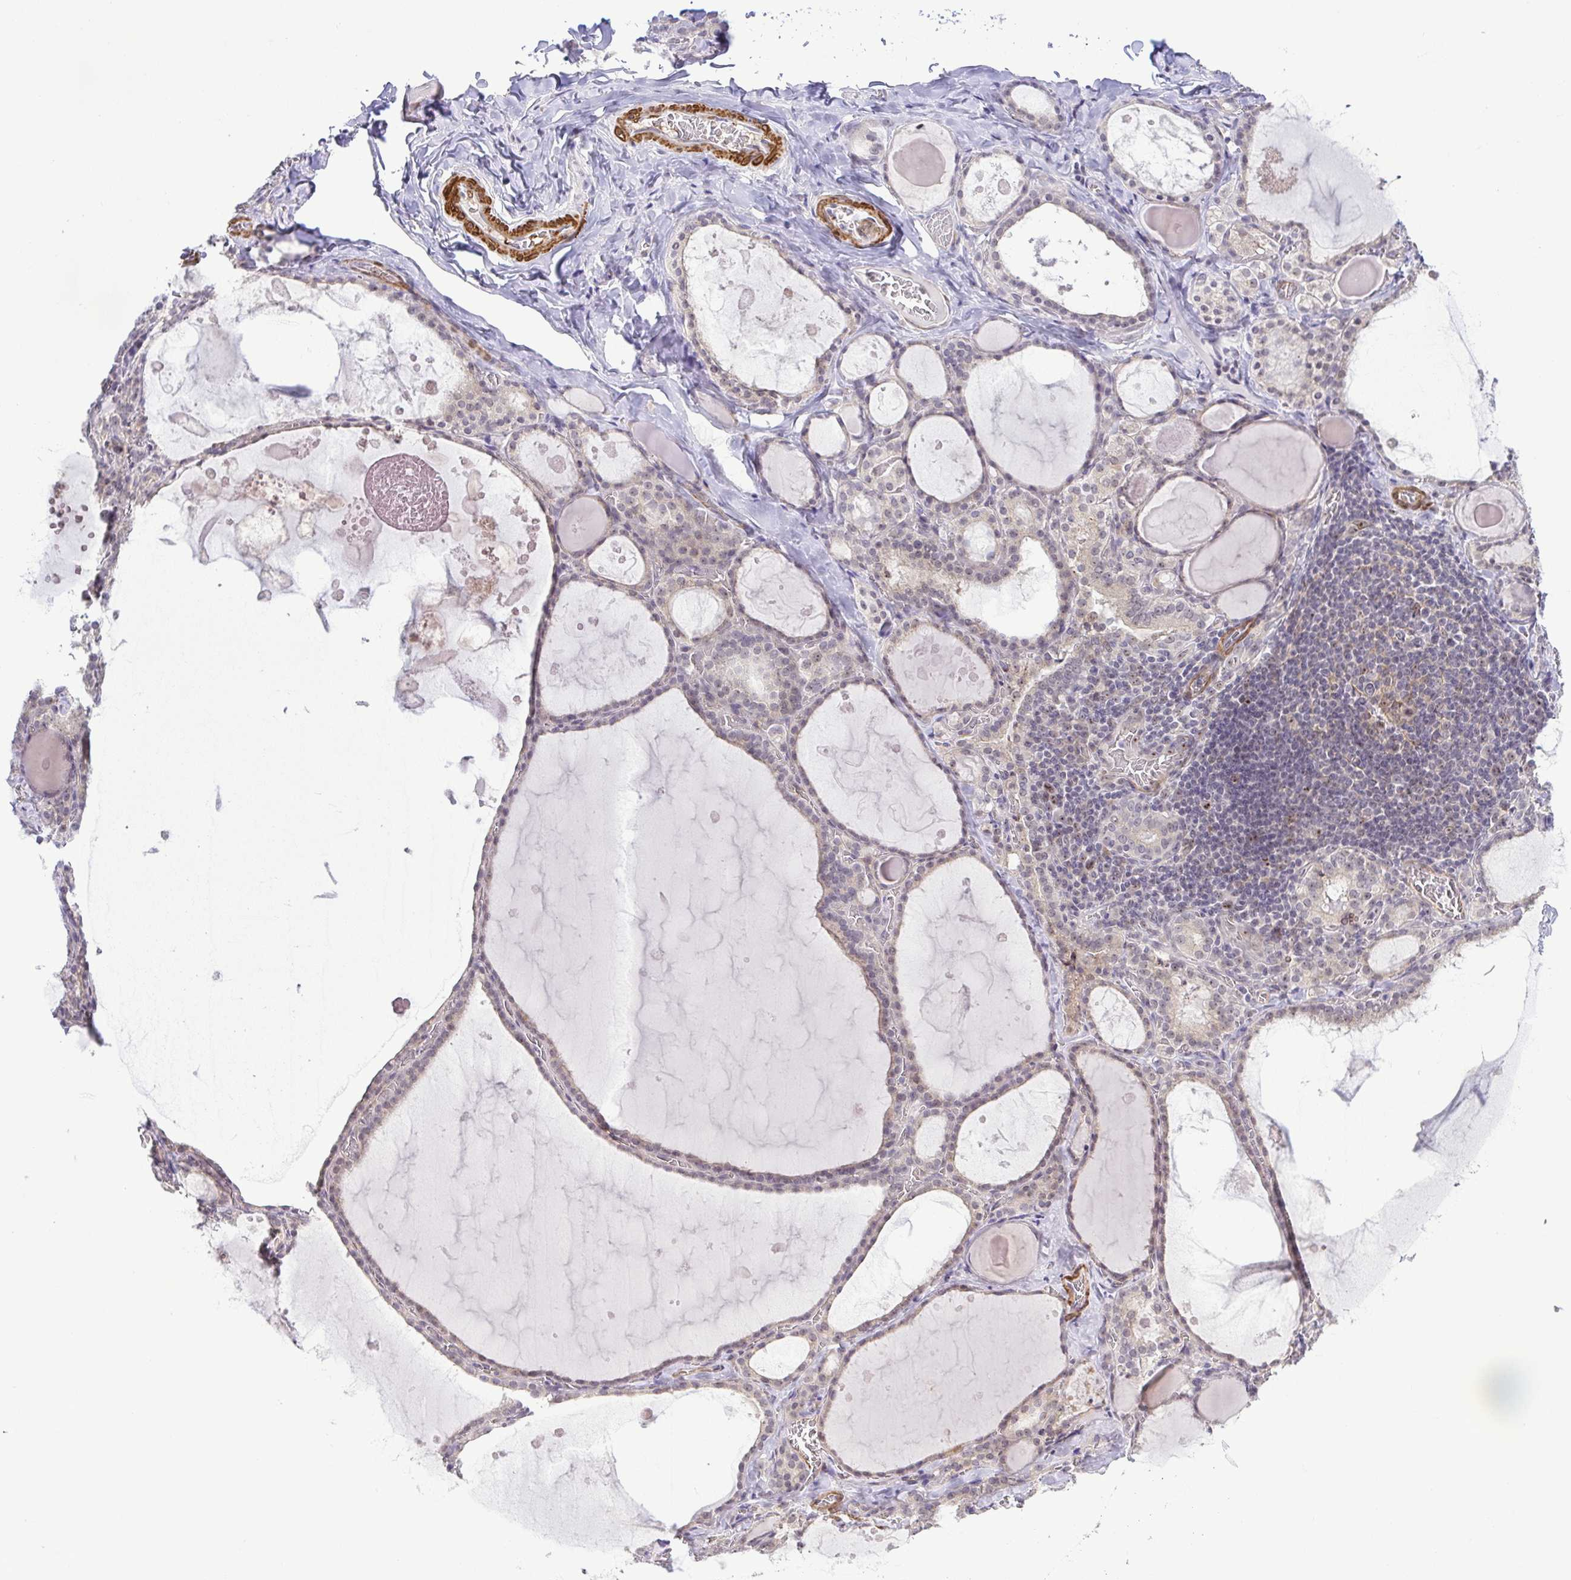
{"staining": {"intensity": "weak", "quantity": "<25%", "location": "nuclear"}, "tissue": "thyroid gland", "cell_type": "Glandular cells", "image_type": "normal", "snomed": [{"axis": "morphology", "description": "Normal tissue, NOS"}, {"axis": "topography", "description": "Thyroid gland"}], "caption": "Immunohistochemistry (IHC) image of unremarkable human thyroid gland stained for a protein (brown), which reveals no staining in glandular cells.", "gene": "RSL24D1", "patient": {"sex": "male", "age": 56}}